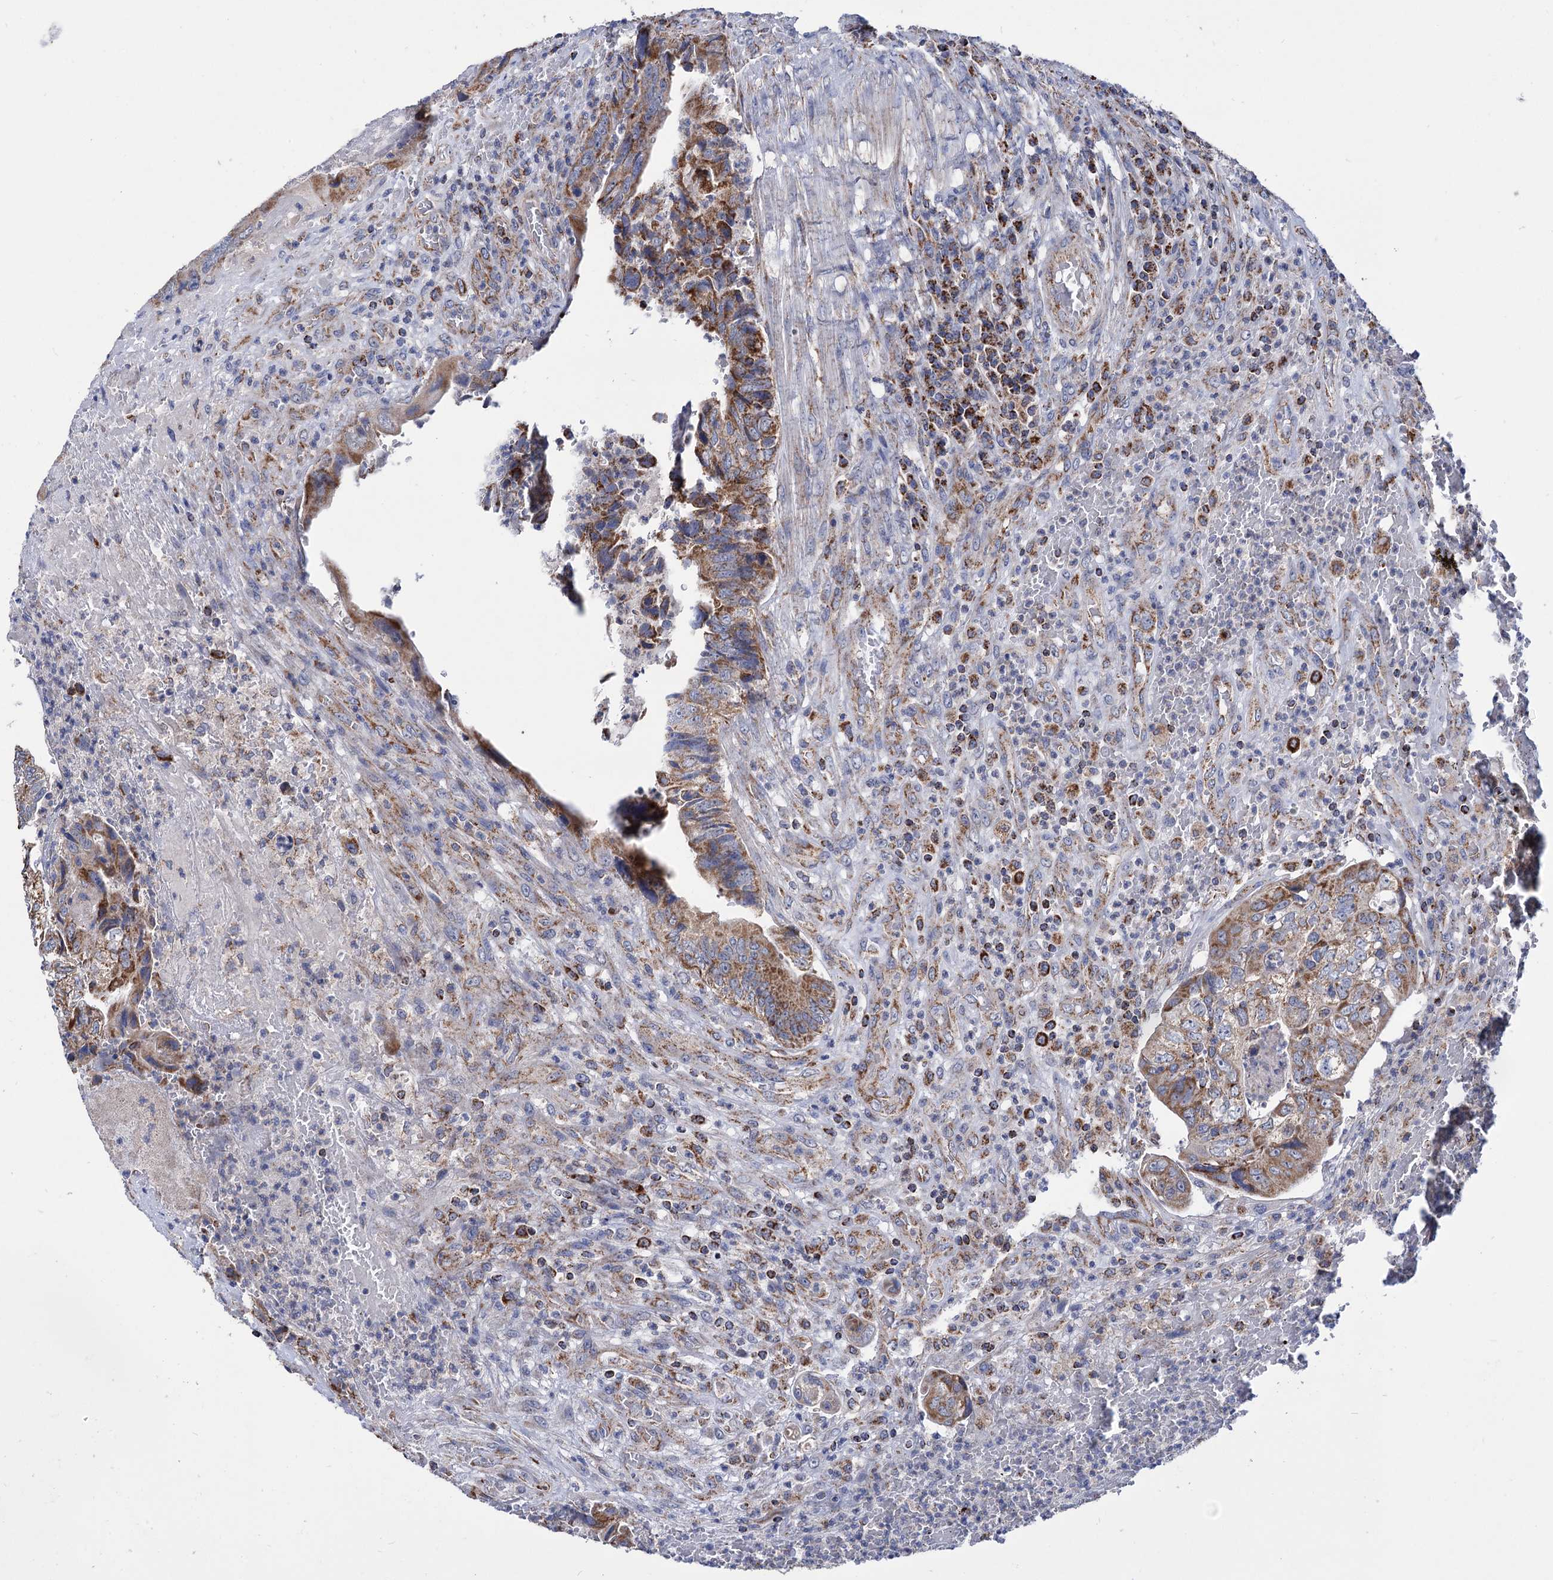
{"staining": {"intensity": "moderate", "quantity": ">75%", "location": "cytoplasmic/membranous"}, "tissue": "colorectal cancer", "cell_type": "Tumor cells", "image_type": "cancer", "snomed": [{"axis": "morphology", "description": "Adenocarcinoma, NOS"}, {"axis": "topography", "description": "Colon"}], "caption": "About >75% of tumor cells in colorectal cancer show moderate cytoplasmic/membranous protein staining as visualized by brown immunohistochemical staining.", "gene": "ABHD10", "patient": {"sex": "female", "age": 67}}